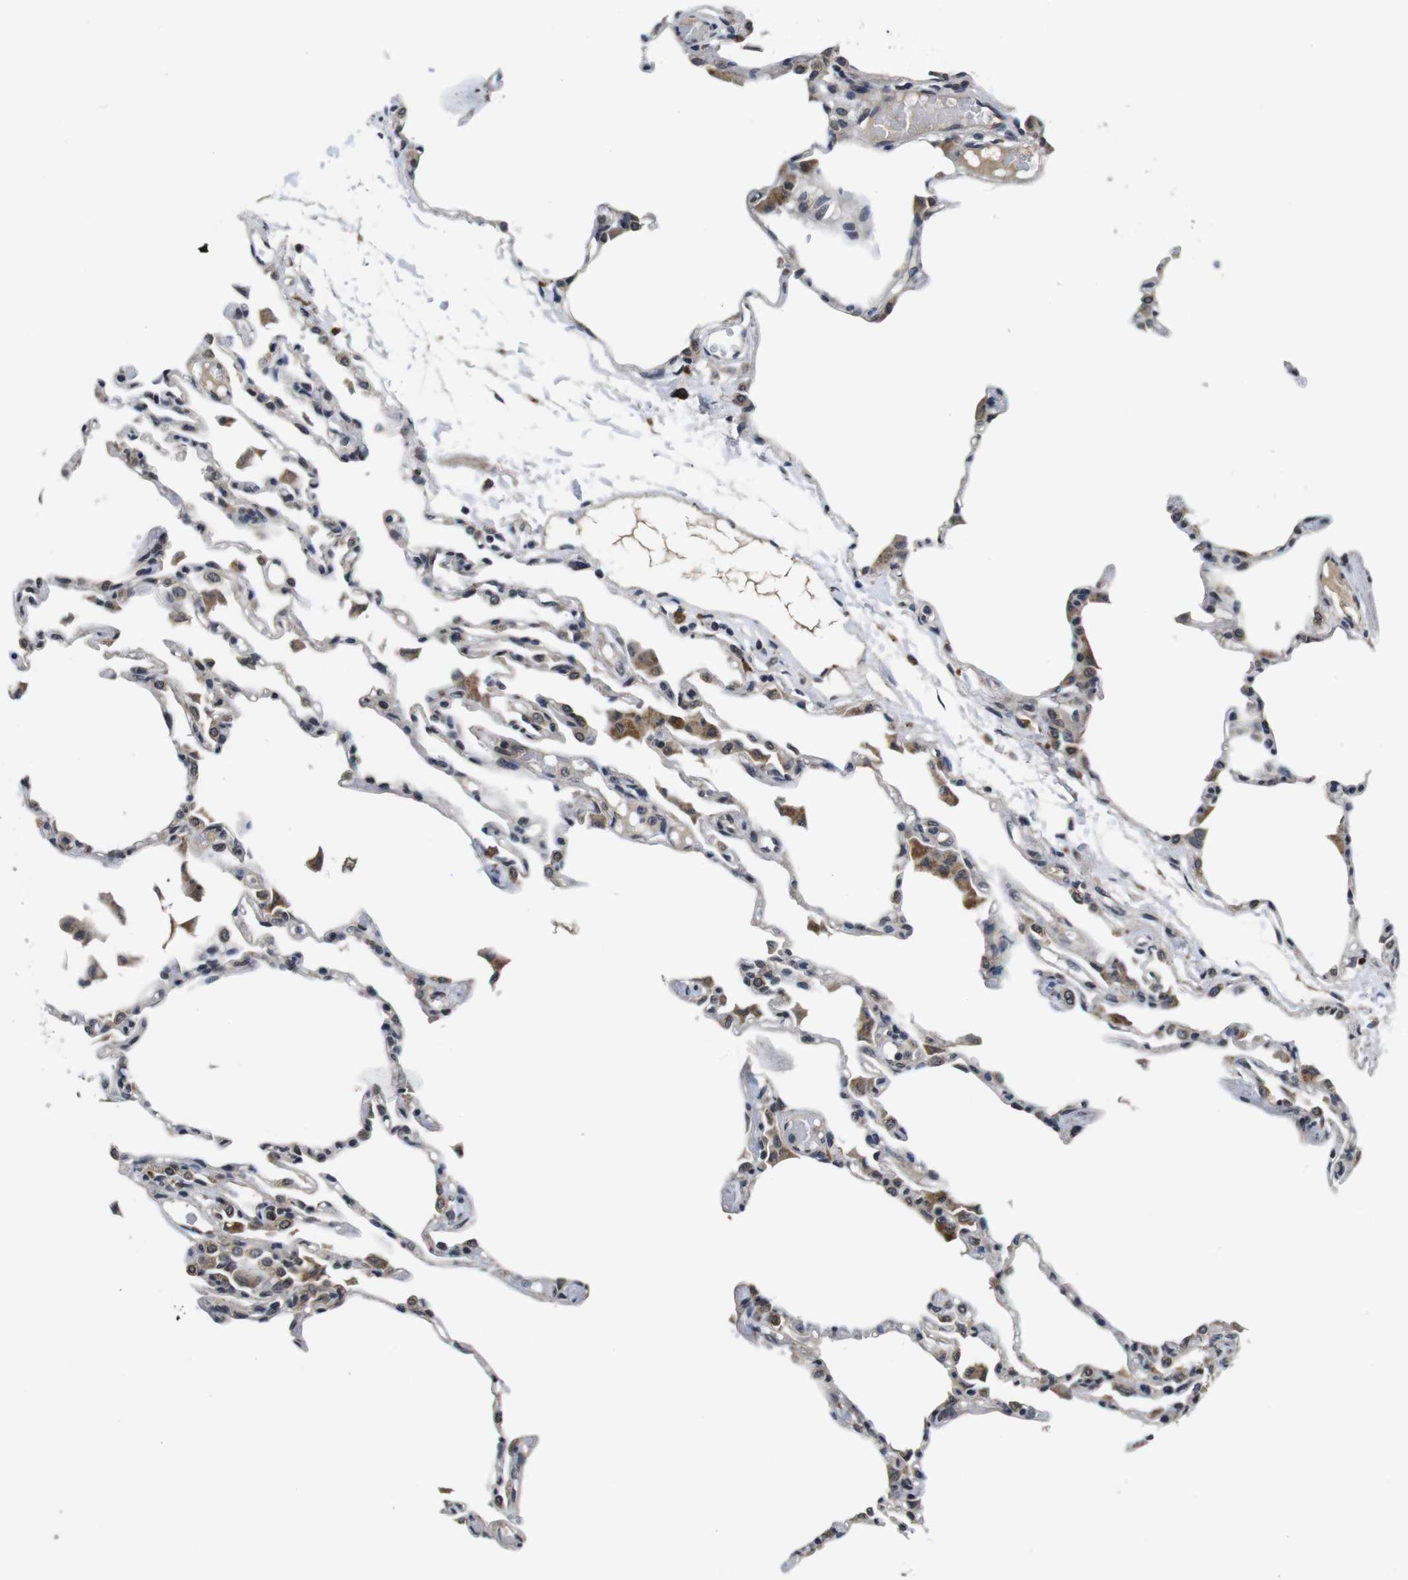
{"staining": {"intensity": "moderate", "quantity": "25%-75%", "location": "nuclear"}, "tissue": "lung", "cell_type": "Alveolar cells", "image_type": "normal", "snomed": [{"axis": "morphology", "description": "Normal tissue, NOS"}, {"axis": "topography", "description": "Lung"}], "caption": "Immunohistochemistry micrograph of benign human lung stained for a protein (brown), which exhibits medium levels of moderate nuclear positivity in approximately 25%-75% of alveolar cells.", "gene": "ZBTB46", "patient": {"sex": "female", "age": 49}}